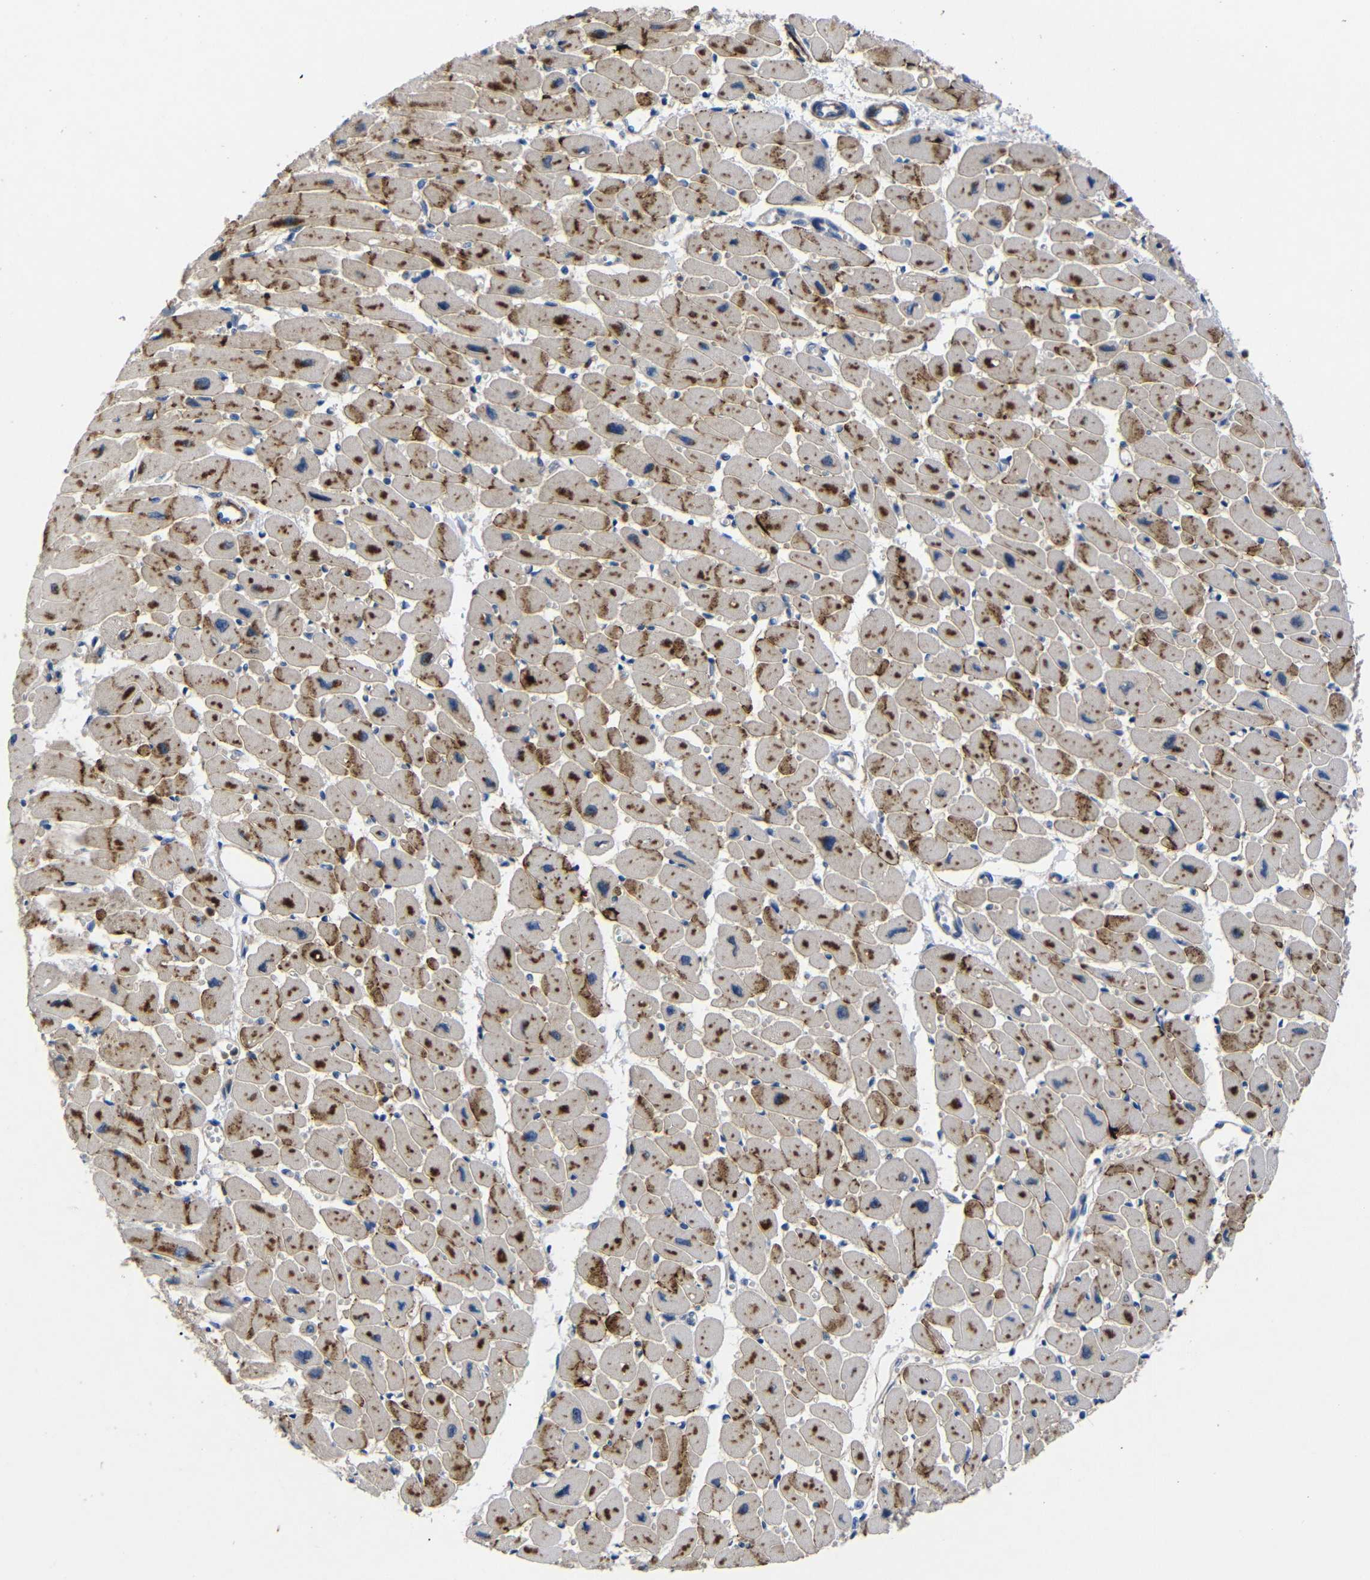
{"staining": {"intensity": "strong", "quantity": "25%-75%", "location": "cytoplasmic/membranous"}, "tissue": "heart muscle", "cell_type": "Cardiomyocytes", "image_type": "normal", "snomed": [{"axis": "morphology", "description": "Normal tissue, NOS"}, {"axis": "topography", "description": "Heart"}], "caption": "Immunohistochemical staining of unremarkable human heart muscle reveals 25%-75% levels of strong cytoplasmic/membranous protein staining in approximately 25%-75% of cardiomyocytes. (DAB IHC, brown staining for protein, blue staining for nuclei).", "gene": "SDCBP", "patient": {"sex": "female", "age": 54}}